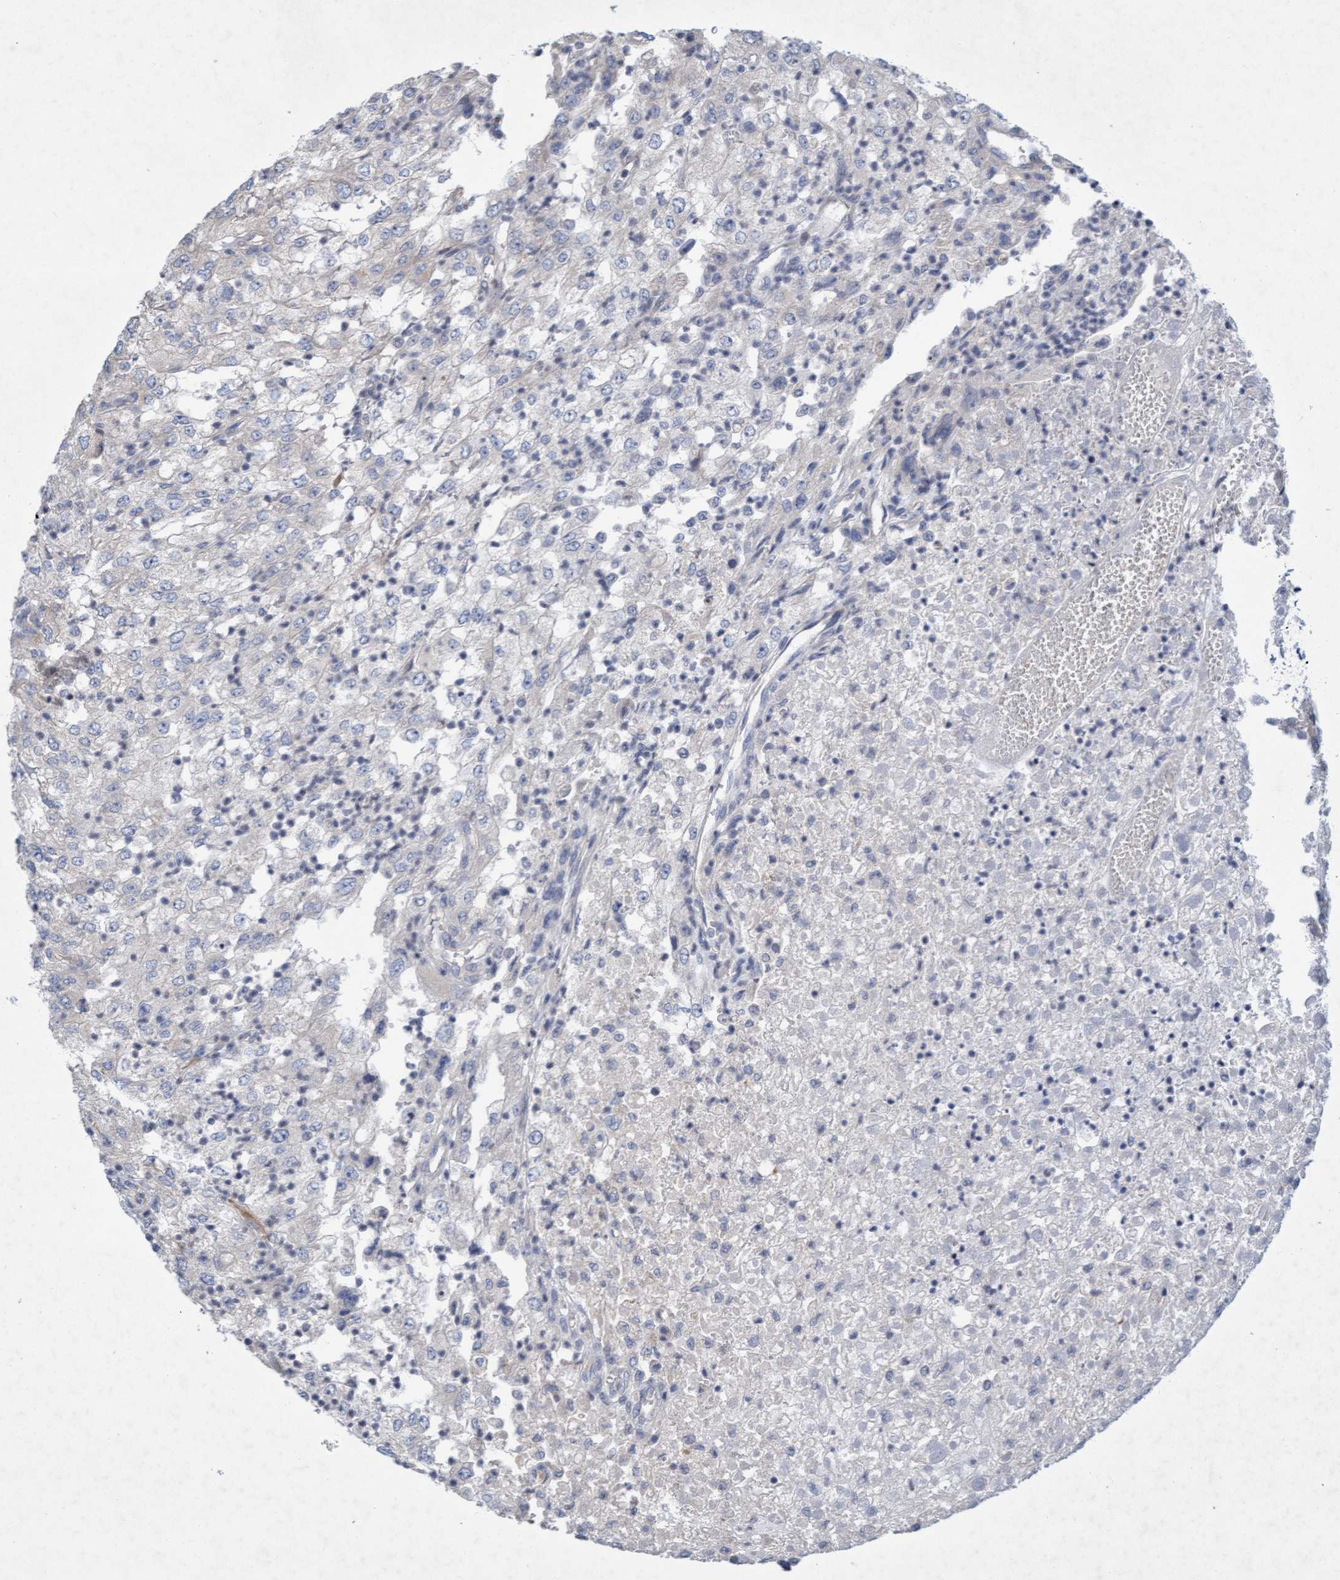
{"staining": {"intensity": "negative", "quantity": "none", "location": "none"}, "tissue": "renal cancer", "cell_type": "Tumor cells", "image_type": "cancer", "snomed": [{"axis": "morphology", "description": "Adenocarcinoma, NOS"}, {"axis": "topography", "description": "Kidney"}], "caption": "A high-resolution micrograph shows immunohistochemistry (IHC) staining of renal adenocarcinoma, which reveals no significant expression in tumor cells.", "gene": "DDHD2", "patient": {"sex": "female", "age": 54}}